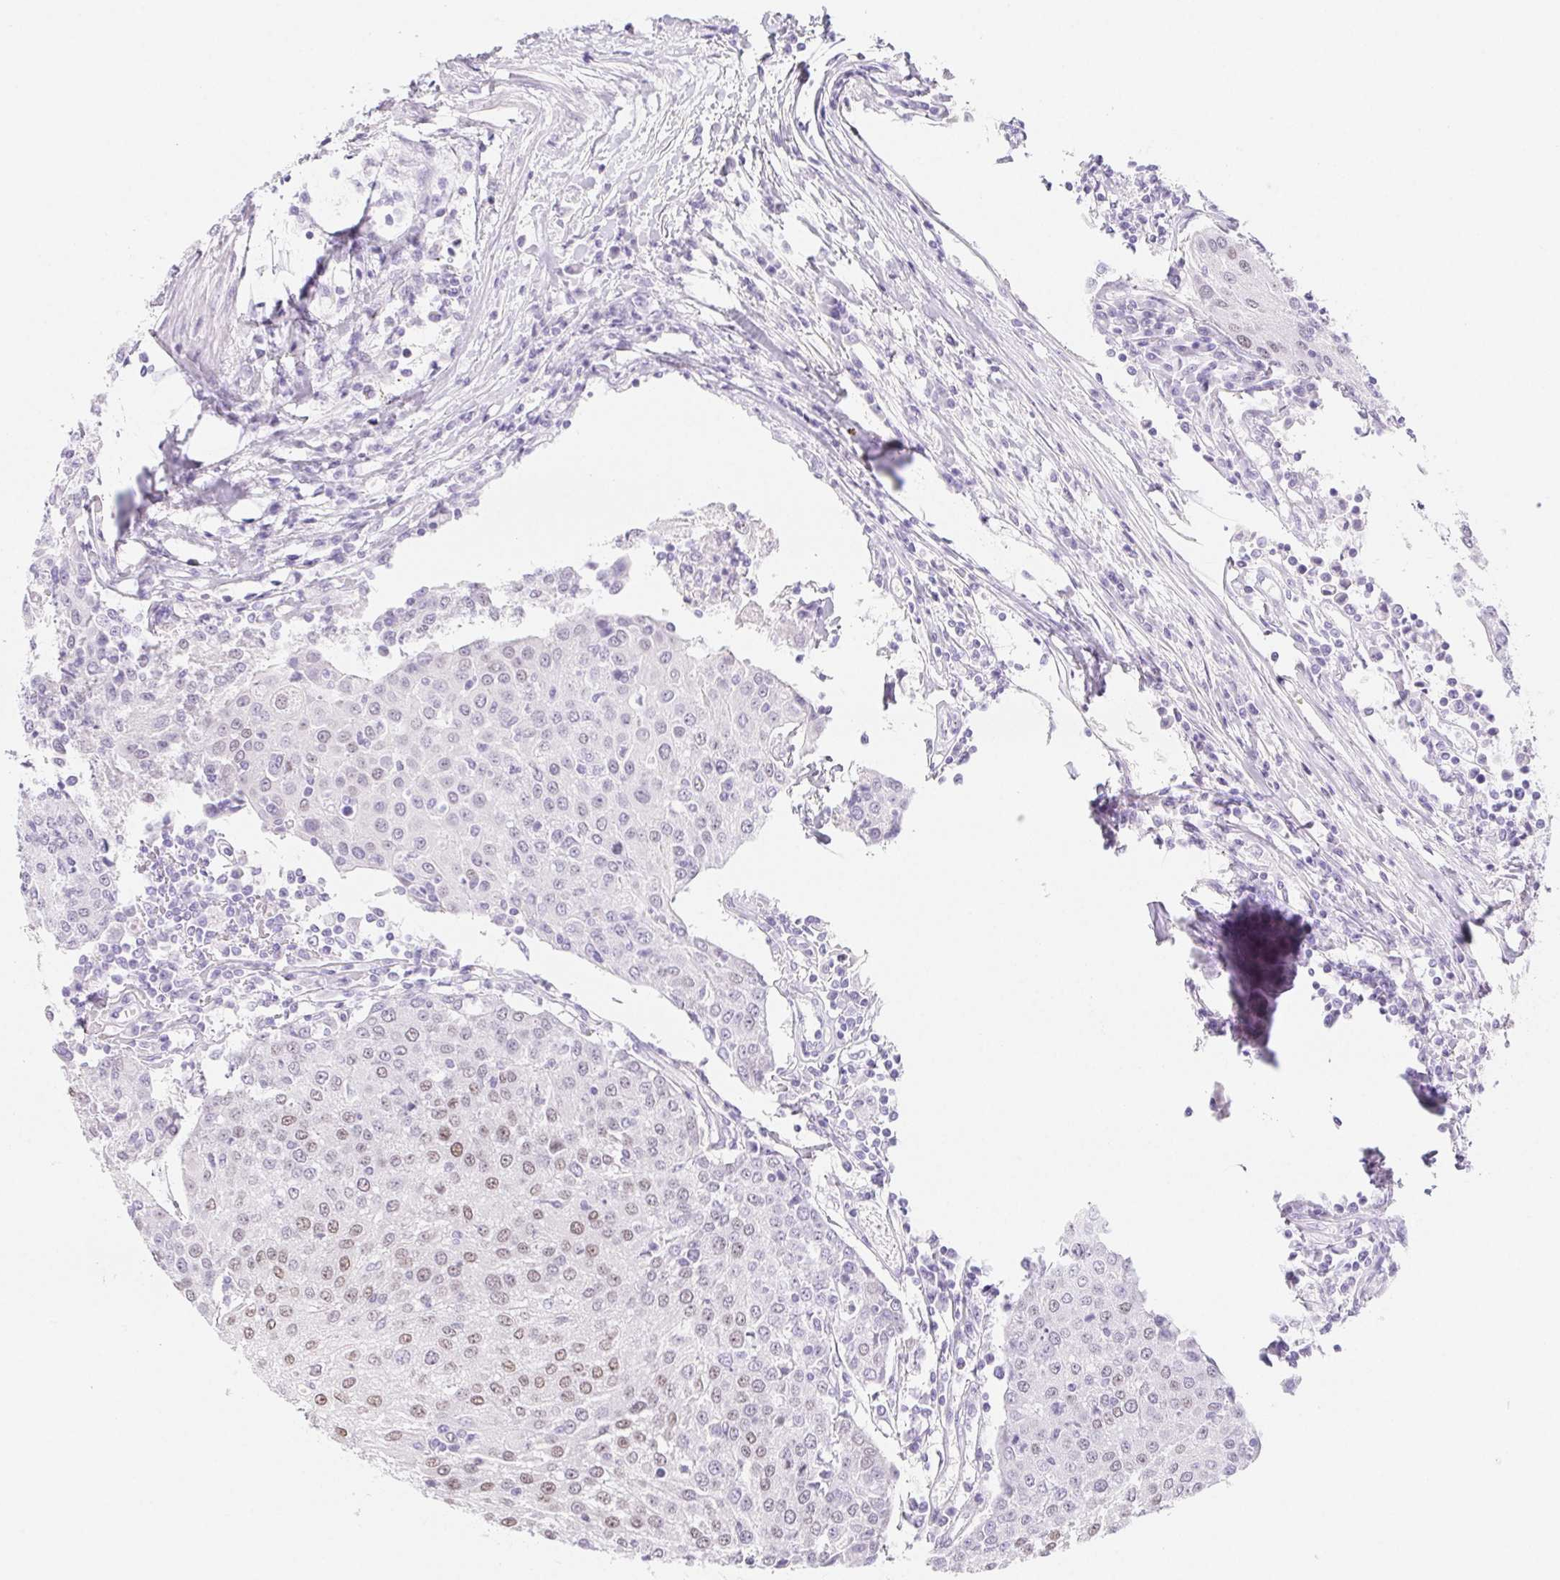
{"staining": {"intensity": "weak", "quantity": "<25%", "location": "nuclear"}, "tissue": "urothelial cancer", "cell_type": "Tumor cells", "image_type": "cancer", "snomed": [{"axis": "morphology", "description": "Urothelial carcinoma, High grade"}, {"axis": "topography", "description": "Urinary bladder"}], "caption": "A photomicrograph of human urothelial cancer is negative for staining in tumor cells. (Brightfield microscopy of DAB (3,3'-diaminobenzidine) immunohistochemistry at high magnification).", "gene": "CYP21A2", "patient": {"sex": "female", "age": 85}}